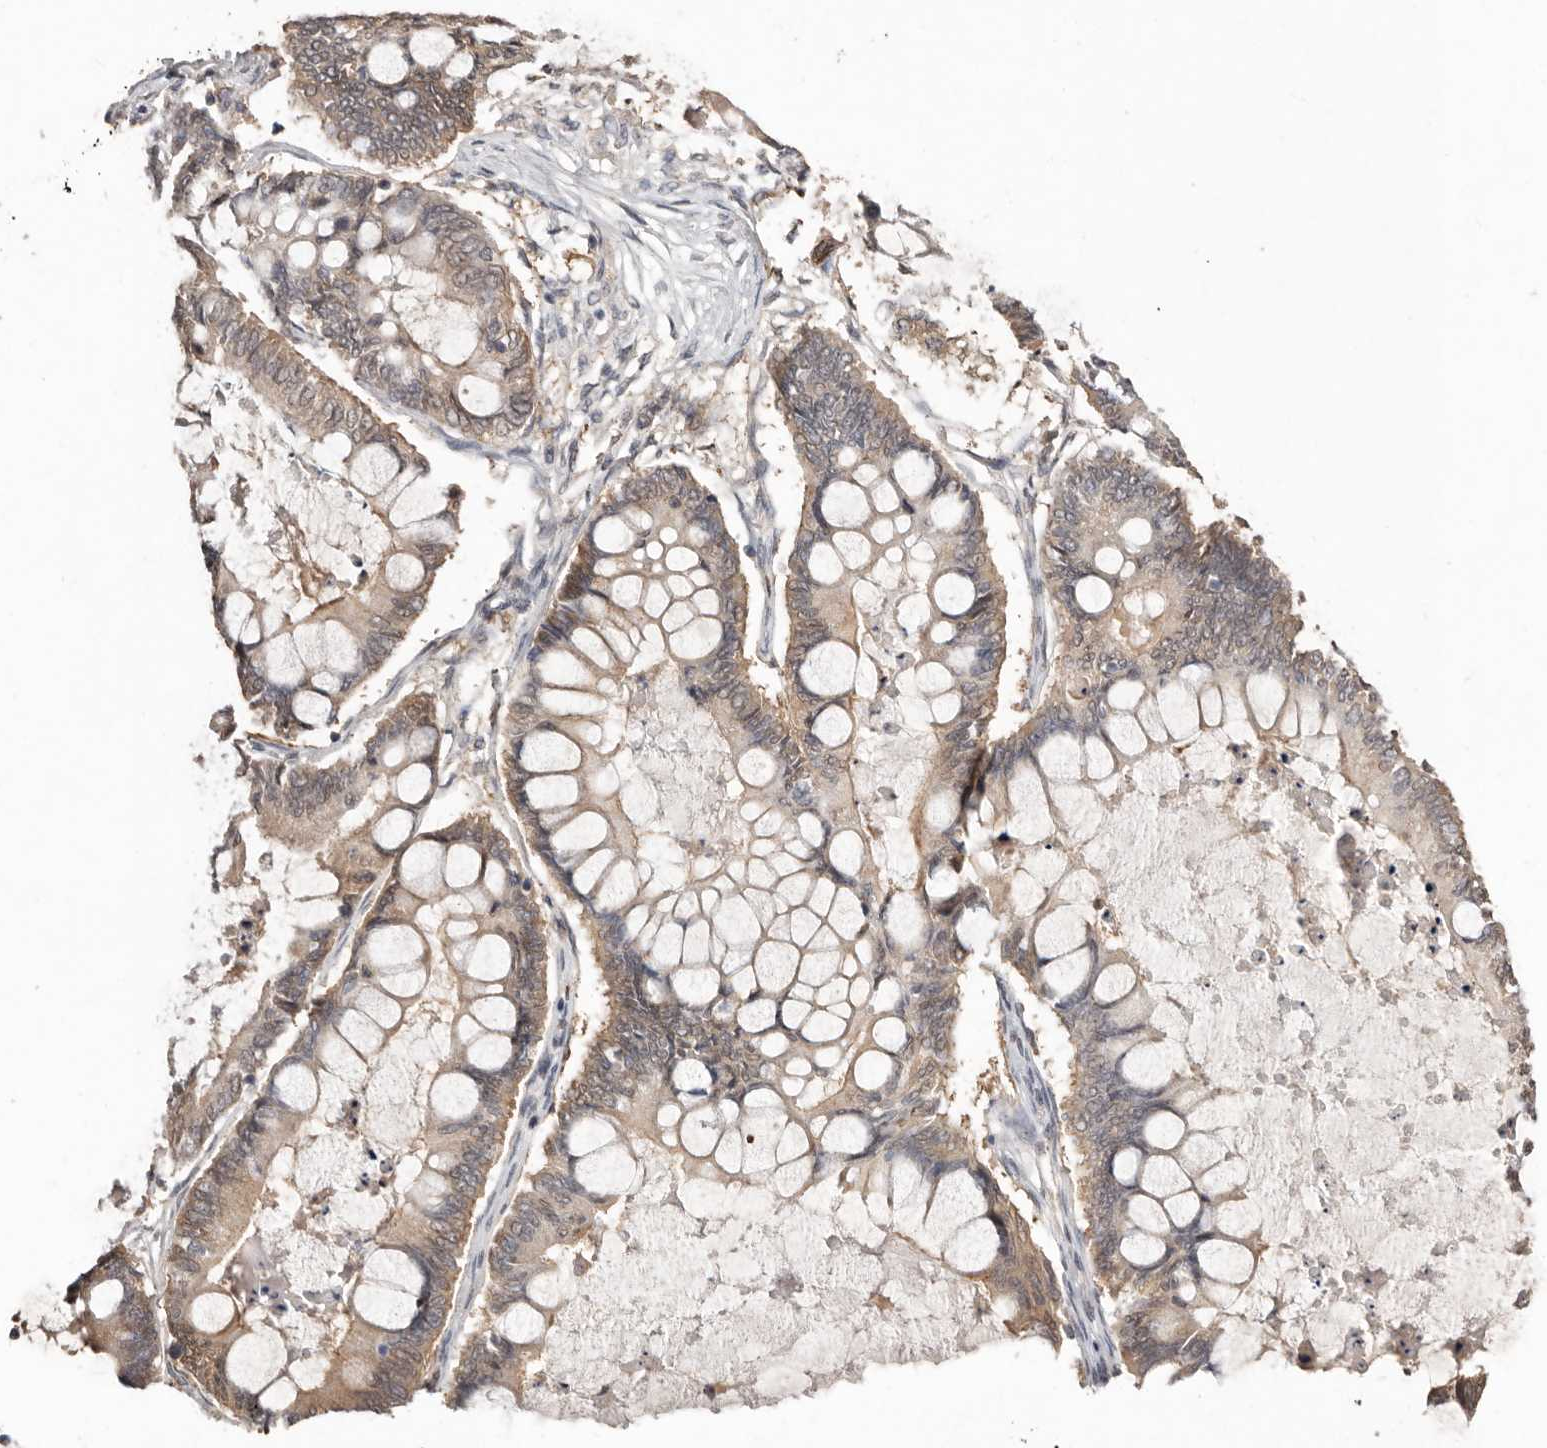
{"staining": {"intensity": "weak", "quantity": "25%-75%", "location": "cytoplasmic/membranous"}, "tissue": "ovarian cancer", "cell_type": "Tumor cells", "image_type": "cancer", "snomed": [{"axis": "morphology", "description": "Cystadenocarcinoma, mucinous, NOS"}, {"axis": "topography", "description": "Ovary"}], "caption": "Tumor cells reveal low levels of weak cytoplasmic/membranous expression in approximately 25%-75% of cells in human mucinous cystadenocarcinoma (ovarian). Nuclei are stained in blue.", "gene": "SULT1E1", "patient": {"sex": "female", "age": 61}}